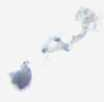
{"staining": {"intensity": "negative", "quantity": "none", "location": "none"}, "tissue": "breast", "cell_type": "Adipocytes", "image_type": "normal", "snomed": [{"axis": "morphology", "description": "Normal tissue, NOS"}, {"axis": "topography", "description": "Breast"}], "caption": "Immunohistochemistry image of unremarkable human breast stained for a protein (brown), which exhibits no positivity in adipocytes. The staining was performed using DAB to visualize the protein expression in brown, while the nuclei were stained in blue with hematoxylin (Magnification: 20x).", "gene": "MCEMP1", "patient": {"sex": "female", "age": 75}}